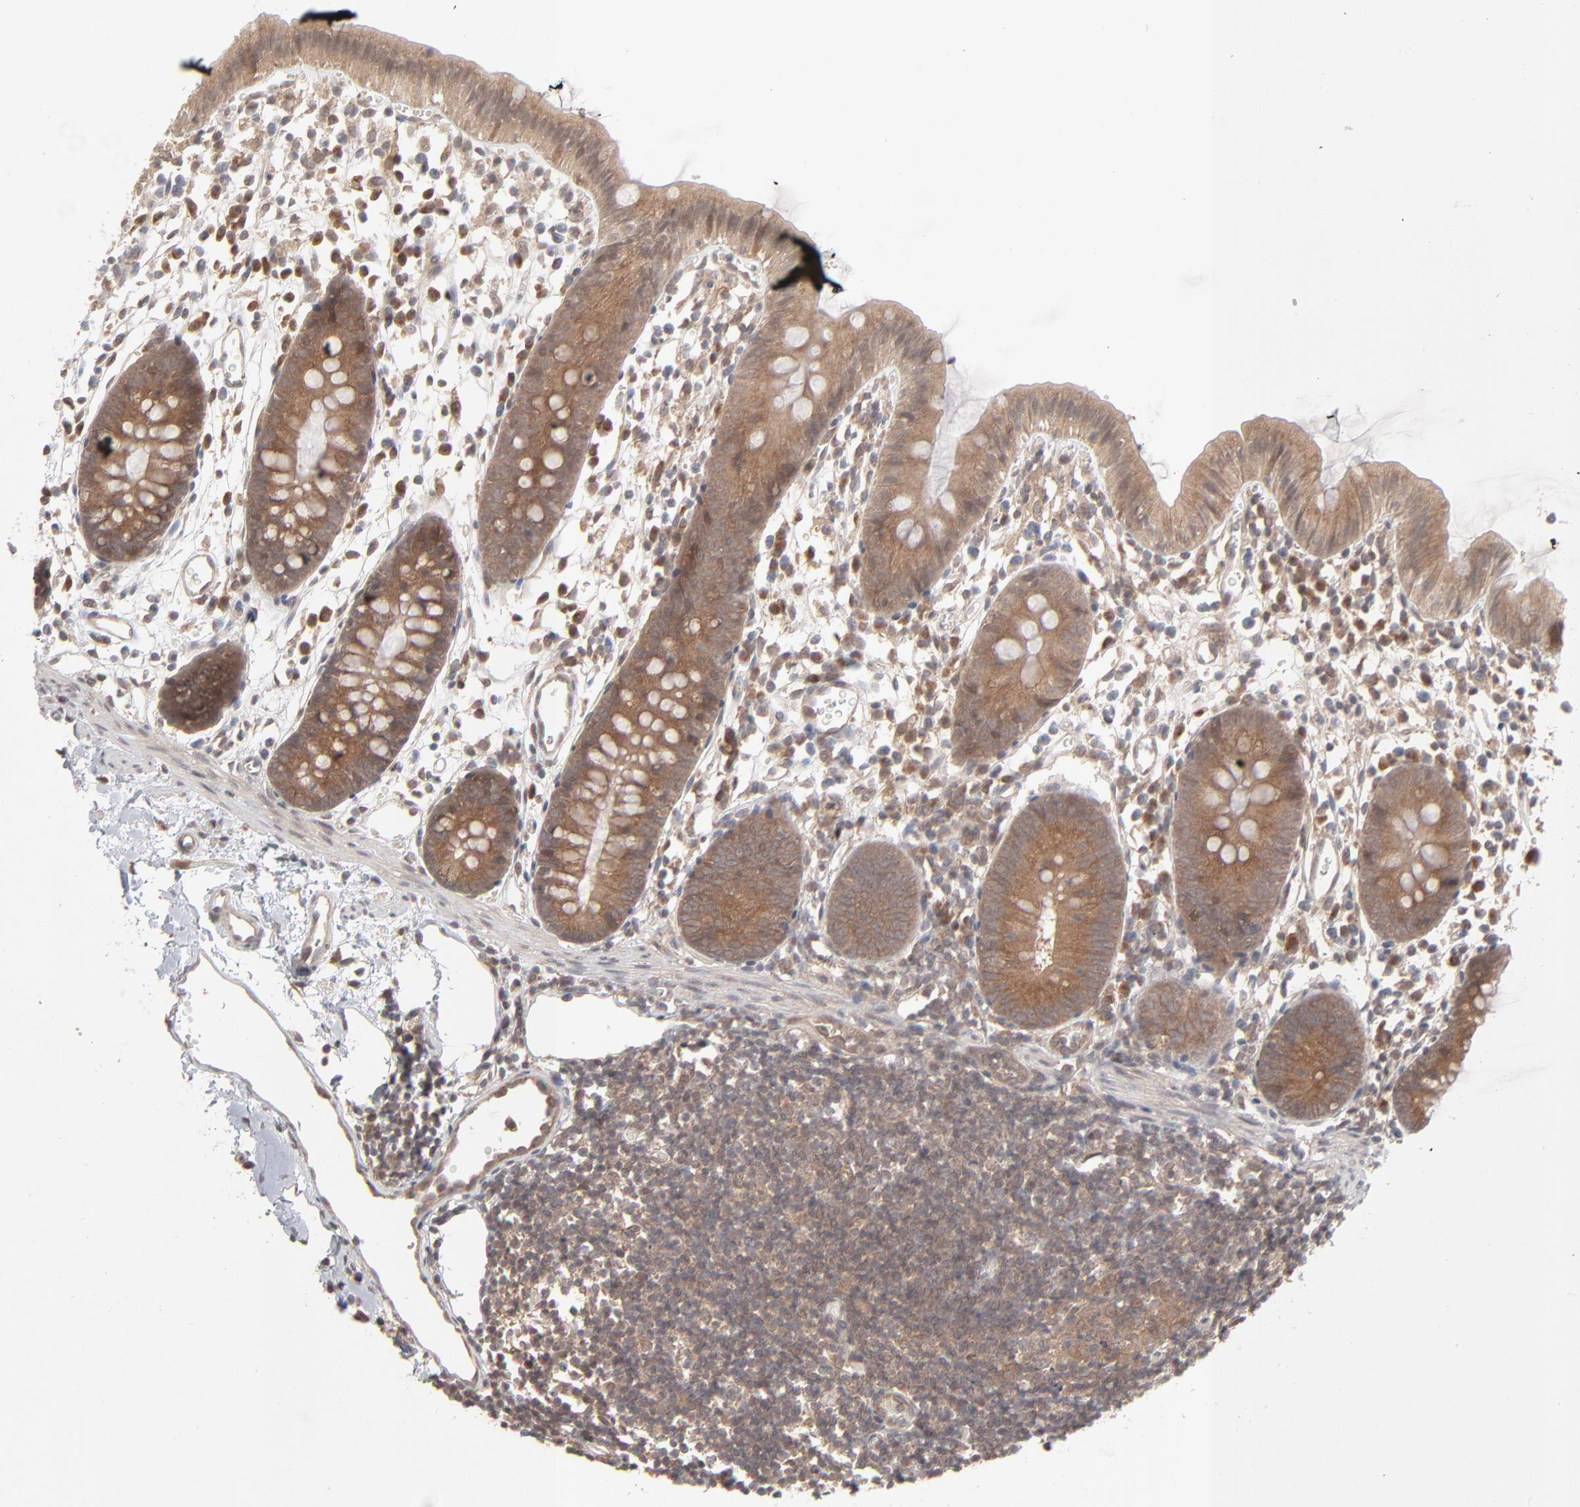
{"staining": {"intensity": "weak", "quantity": "25%-75%", "location": "cytoplasmic/membranous"}, "tissue": "colon", "cell_type": "Endothelial cells", "image_type": "normal", "snomed": [{"axis": "morphology", "description": "Normal tissue, NOS"}, {"axis": "topography", "description": "Colon"}], "caption": "Colon stained with IHC reveals weak cytoplasmic/membranous positivity in approximately 25%-75% of endothelial cells.", "gene": "SCFD1", "patient": {"sex": "male", "age": 14}}